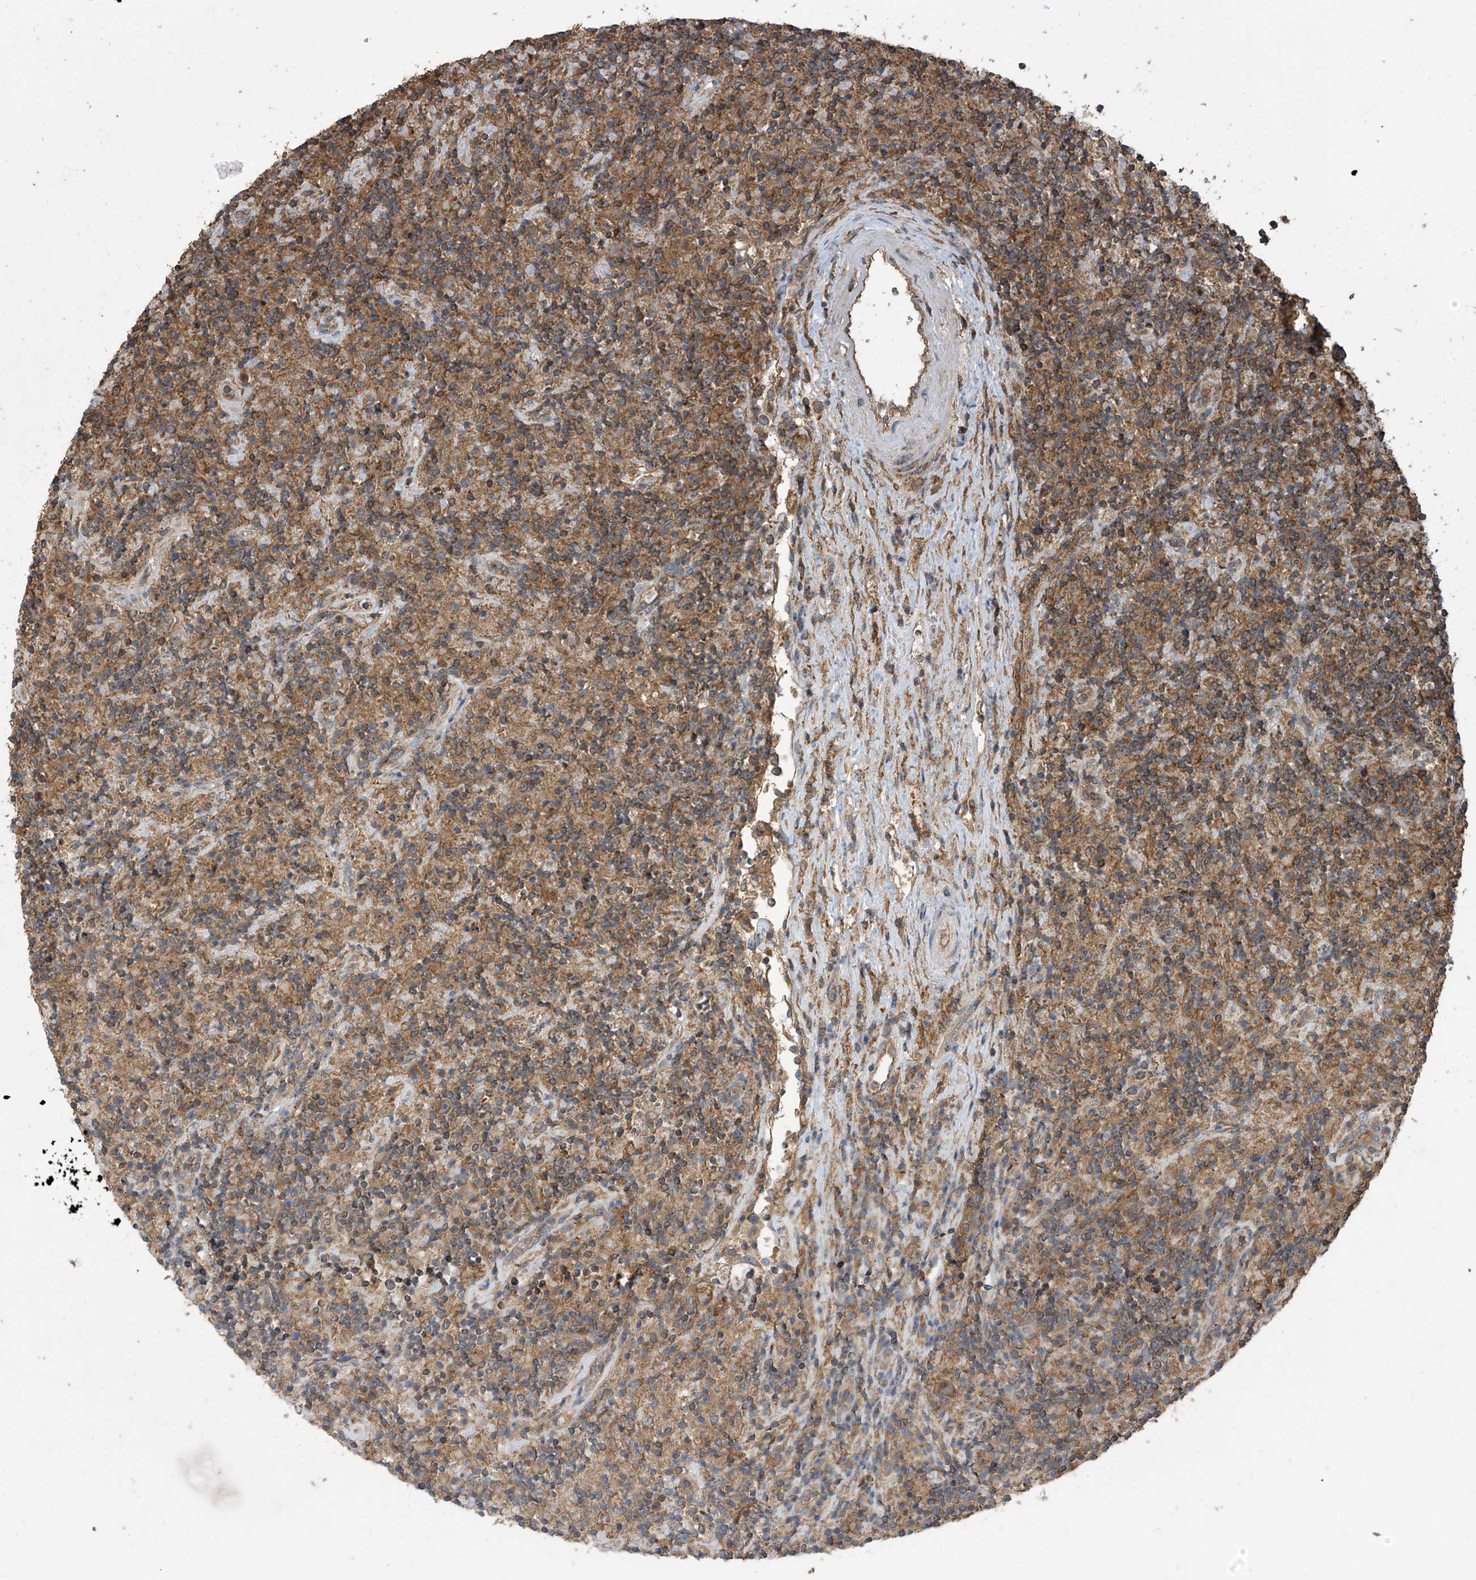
{"staining": {"intensity": "moderate", "quantity": ">75%", "location": "cytoplasmic/membranous"}, "tissue": "lymphoma", "cell_type": "Tumor cells", "image_type": "cancer", "snomed": [{"axis": "morphology", "description": "Hodgkin's disease, NOS"}, {"axis": "topography", "description": "Lymph node"}], "caption": "Immunohistochemical staining of Hodgkin's disease exhibits medium levels of moderate cytoplasmic/membranous positivity in approximately >75% of tumor cells.", "gene": "COX10", "patient": {"sex": "male", "age": 70}}